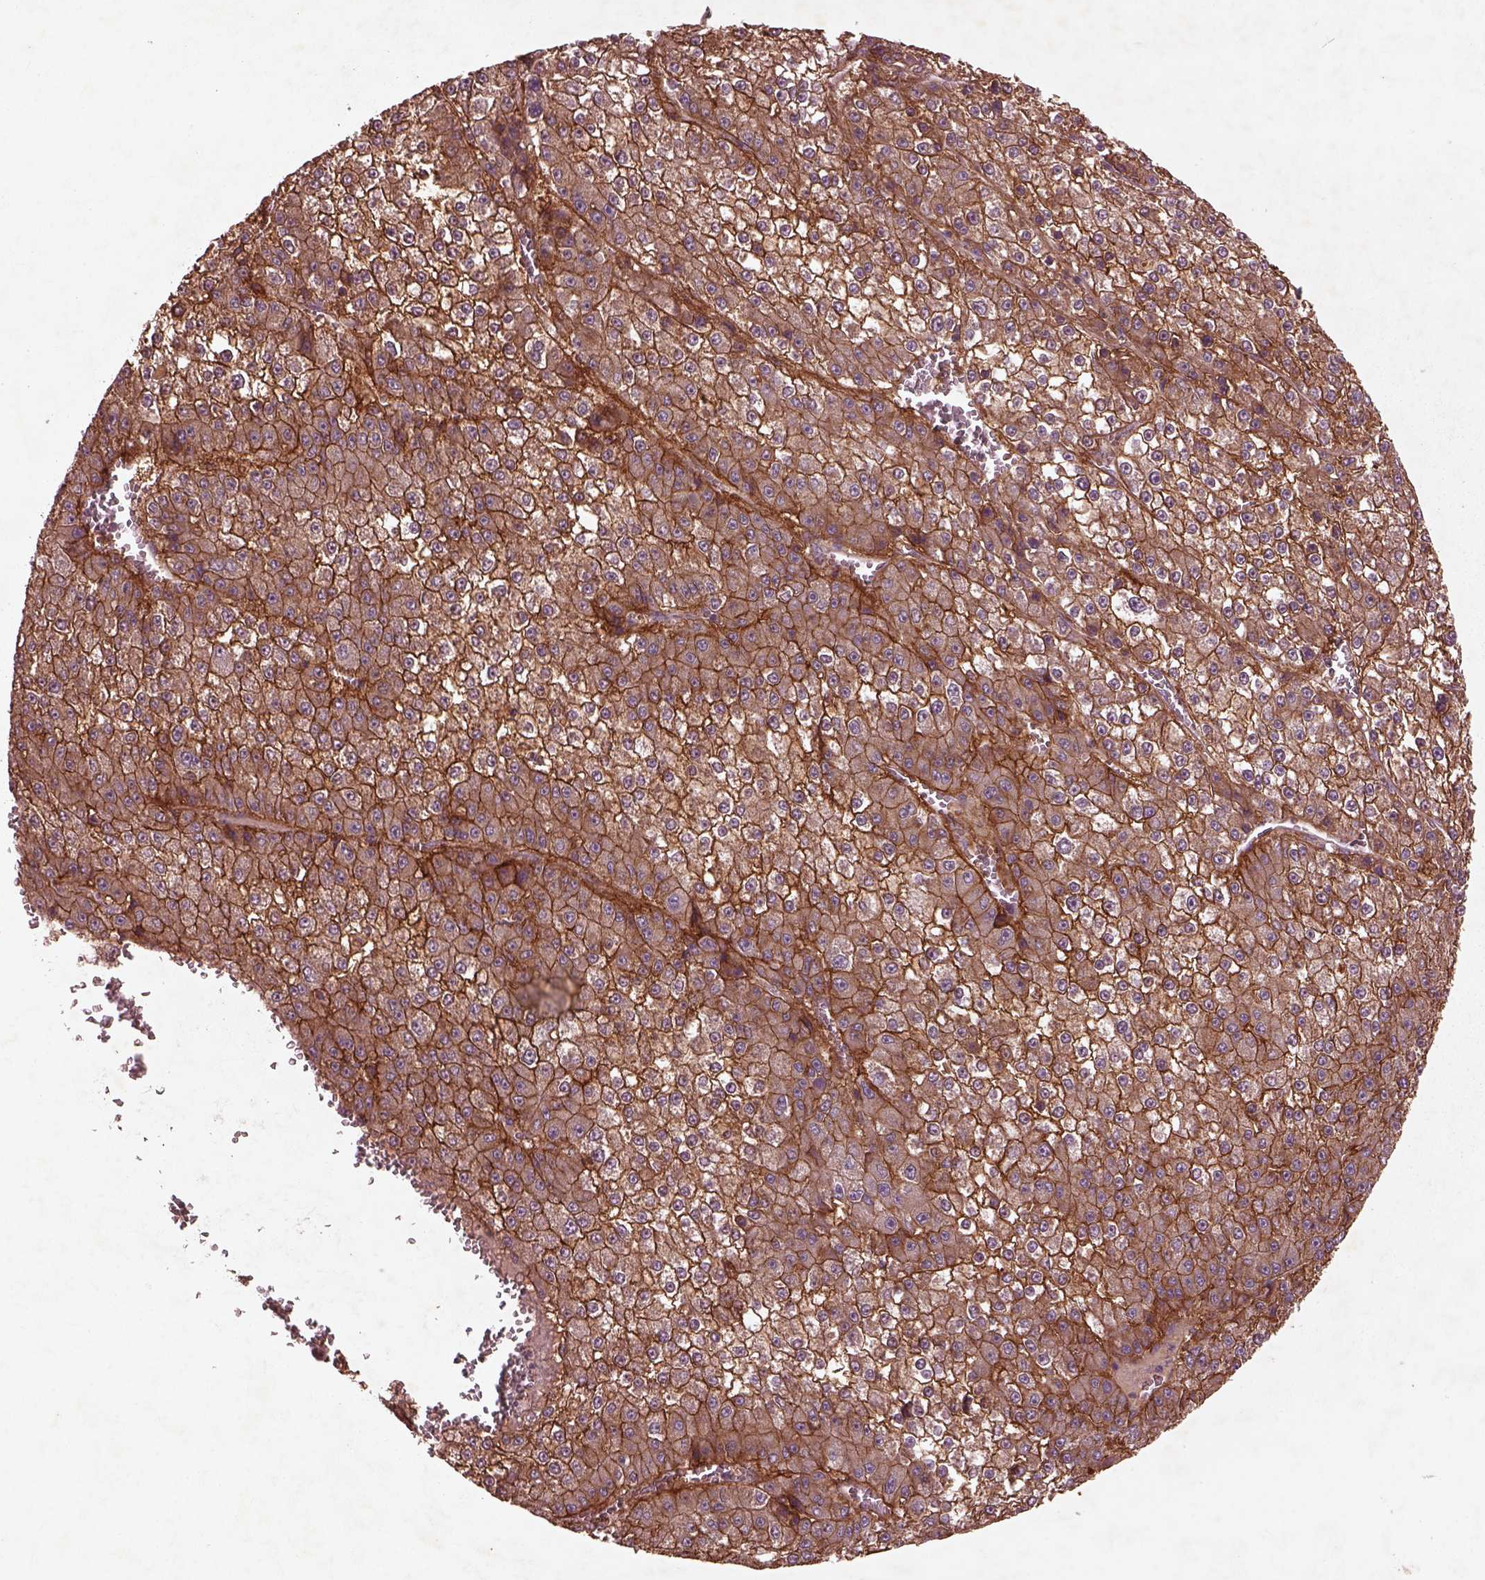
{"staining": {"intensity": "strong", "quantity": ">75%", "location": "cytoplasmic/membranous"}, "tissue": "liver cancer", "cell_type": "Tumor cells", "image_type": "cancer", "snomed": [{"axis": "morphology", "description": "Carcinoma, Hepatocellular, NOS"}, {"axis": "topography", "description": "Liver"}], "caption": "An image showing strong cytoplasmic/membranous staining in approximately >75% of tumor cells in liver cancer, as visualized by brown immunohistochemical staining.", "gene": "FAM234A", "patient": {"sex": "female", "age": 73}}